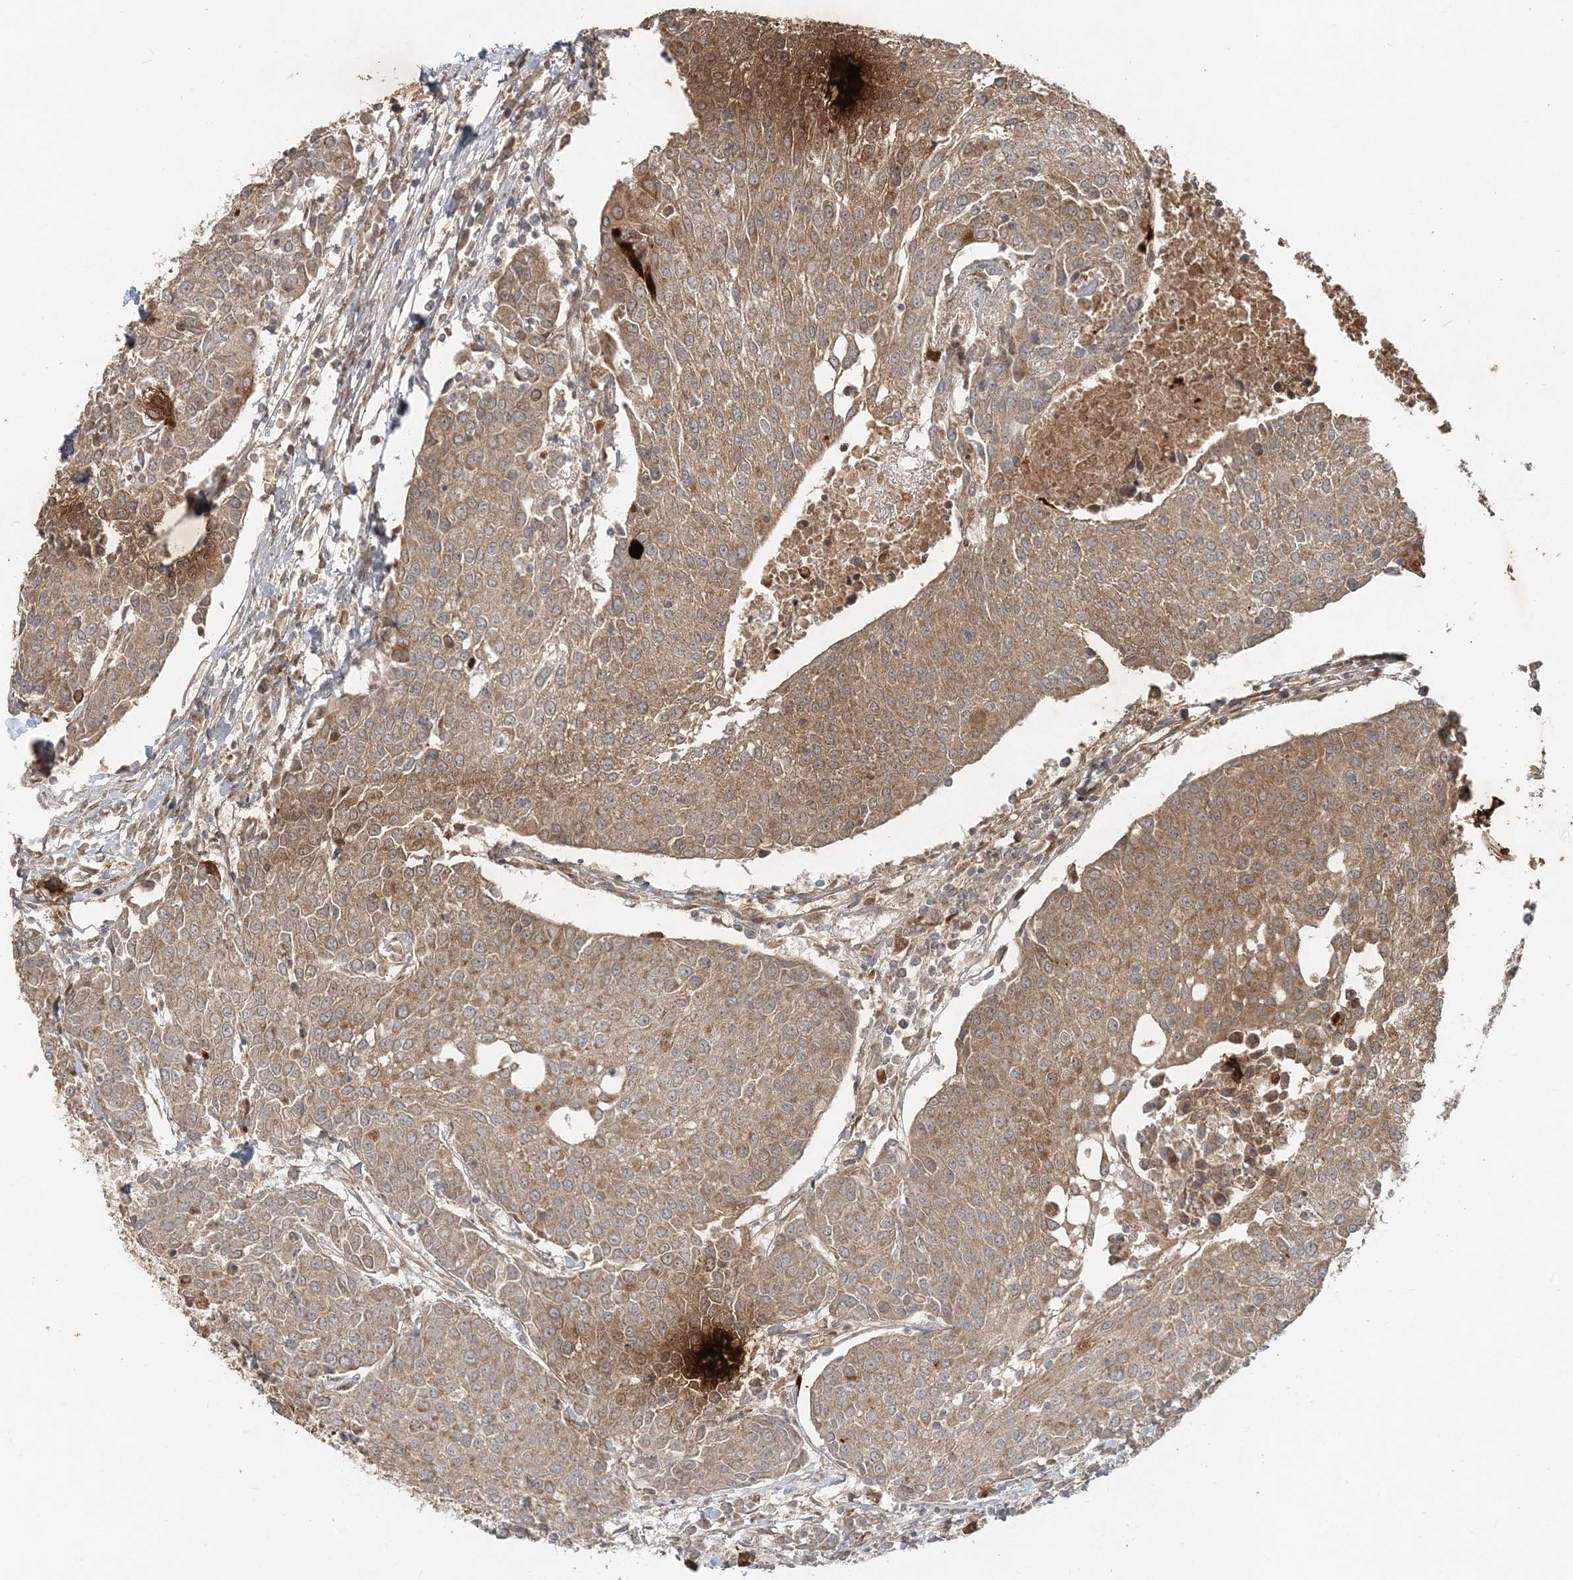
{"staining": {"intensity": "moderate", "quantity": ">75%", "location": "cytoplasmic/membranous"}, "tissue": "urothelial cancer", "cell_type": "Tumor cells", "image_type": "cancer", "snomed": [{"axis": "morphology", "description": "Urothelial carcinoma, High grade"}, {"axis": "topography", "description": "Urinary bladder"}], "caption": "Immunohistochemistry (IHC) histopathology image of neoplastic tissue: human urothelial carcinoma (high-grade) stained using IHC reveals medium levels of moderate protein expression localized specifically in the cytoplasmic/membranous of tumor cells, appearing as a cytoplasmic/membranous brown color.", "gene": "RAB14", "patient": {"sex": "female", "age": 85}}